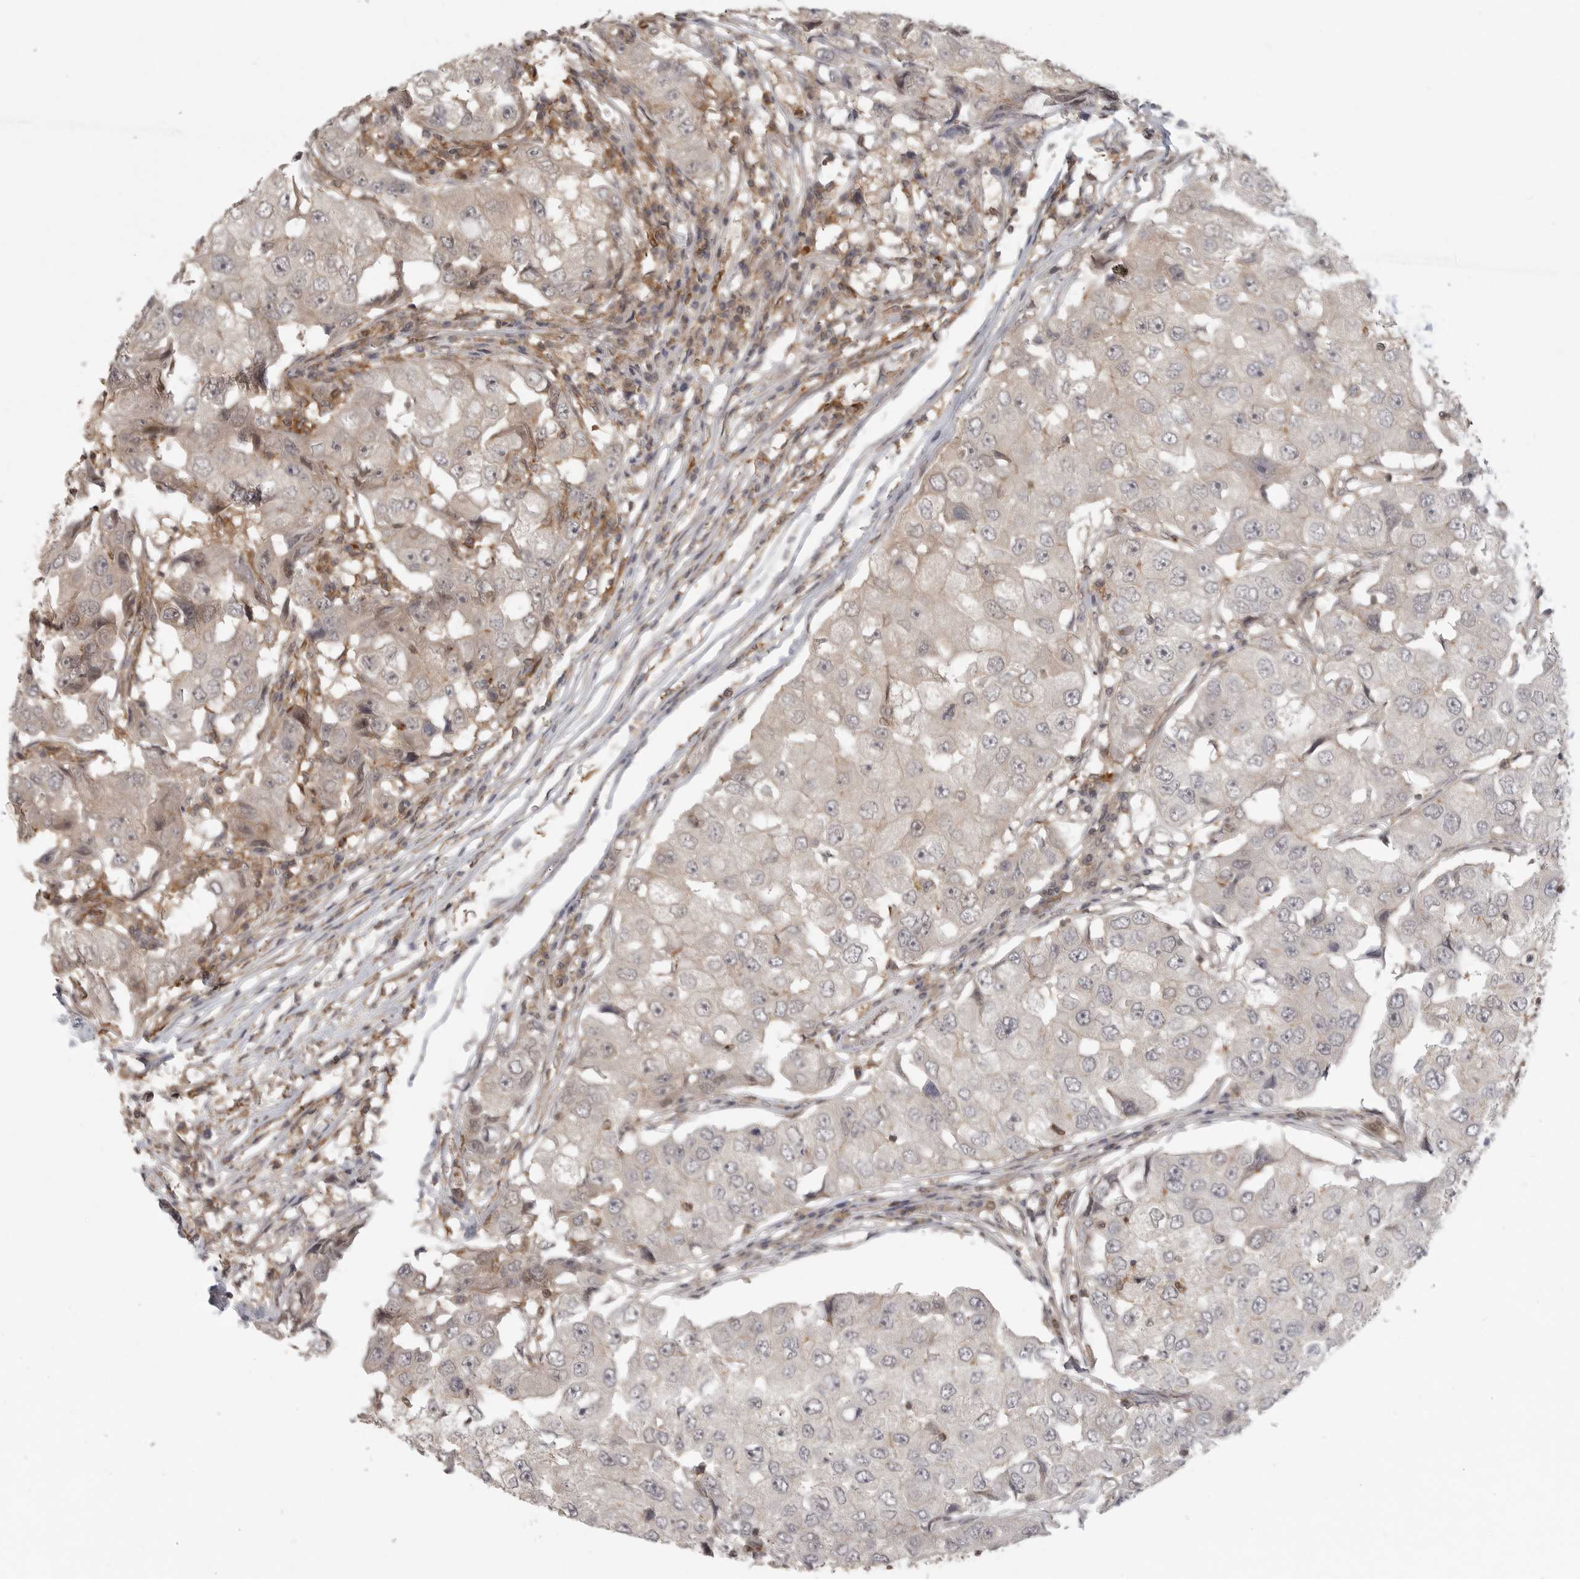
{"staining": {"intensity": "weak", "quantity": "<25%", "location": "cytoplasmic/membranous"}, "tissue": "breast cancer", "cell_type": "Tumor cells", "image_type": "cancer", "snomed": [{"axis": "morphology", "description": "Duct carcinoma"}, {"axis": "topography", "description": "Breast"}], "caption": "Immunohistochemistry (IHC) of human breast intraductal carcinoma displays no positivity in tumor cells.", "gene": "DBNL", "patient": {"sex": "female", "age": 27}}